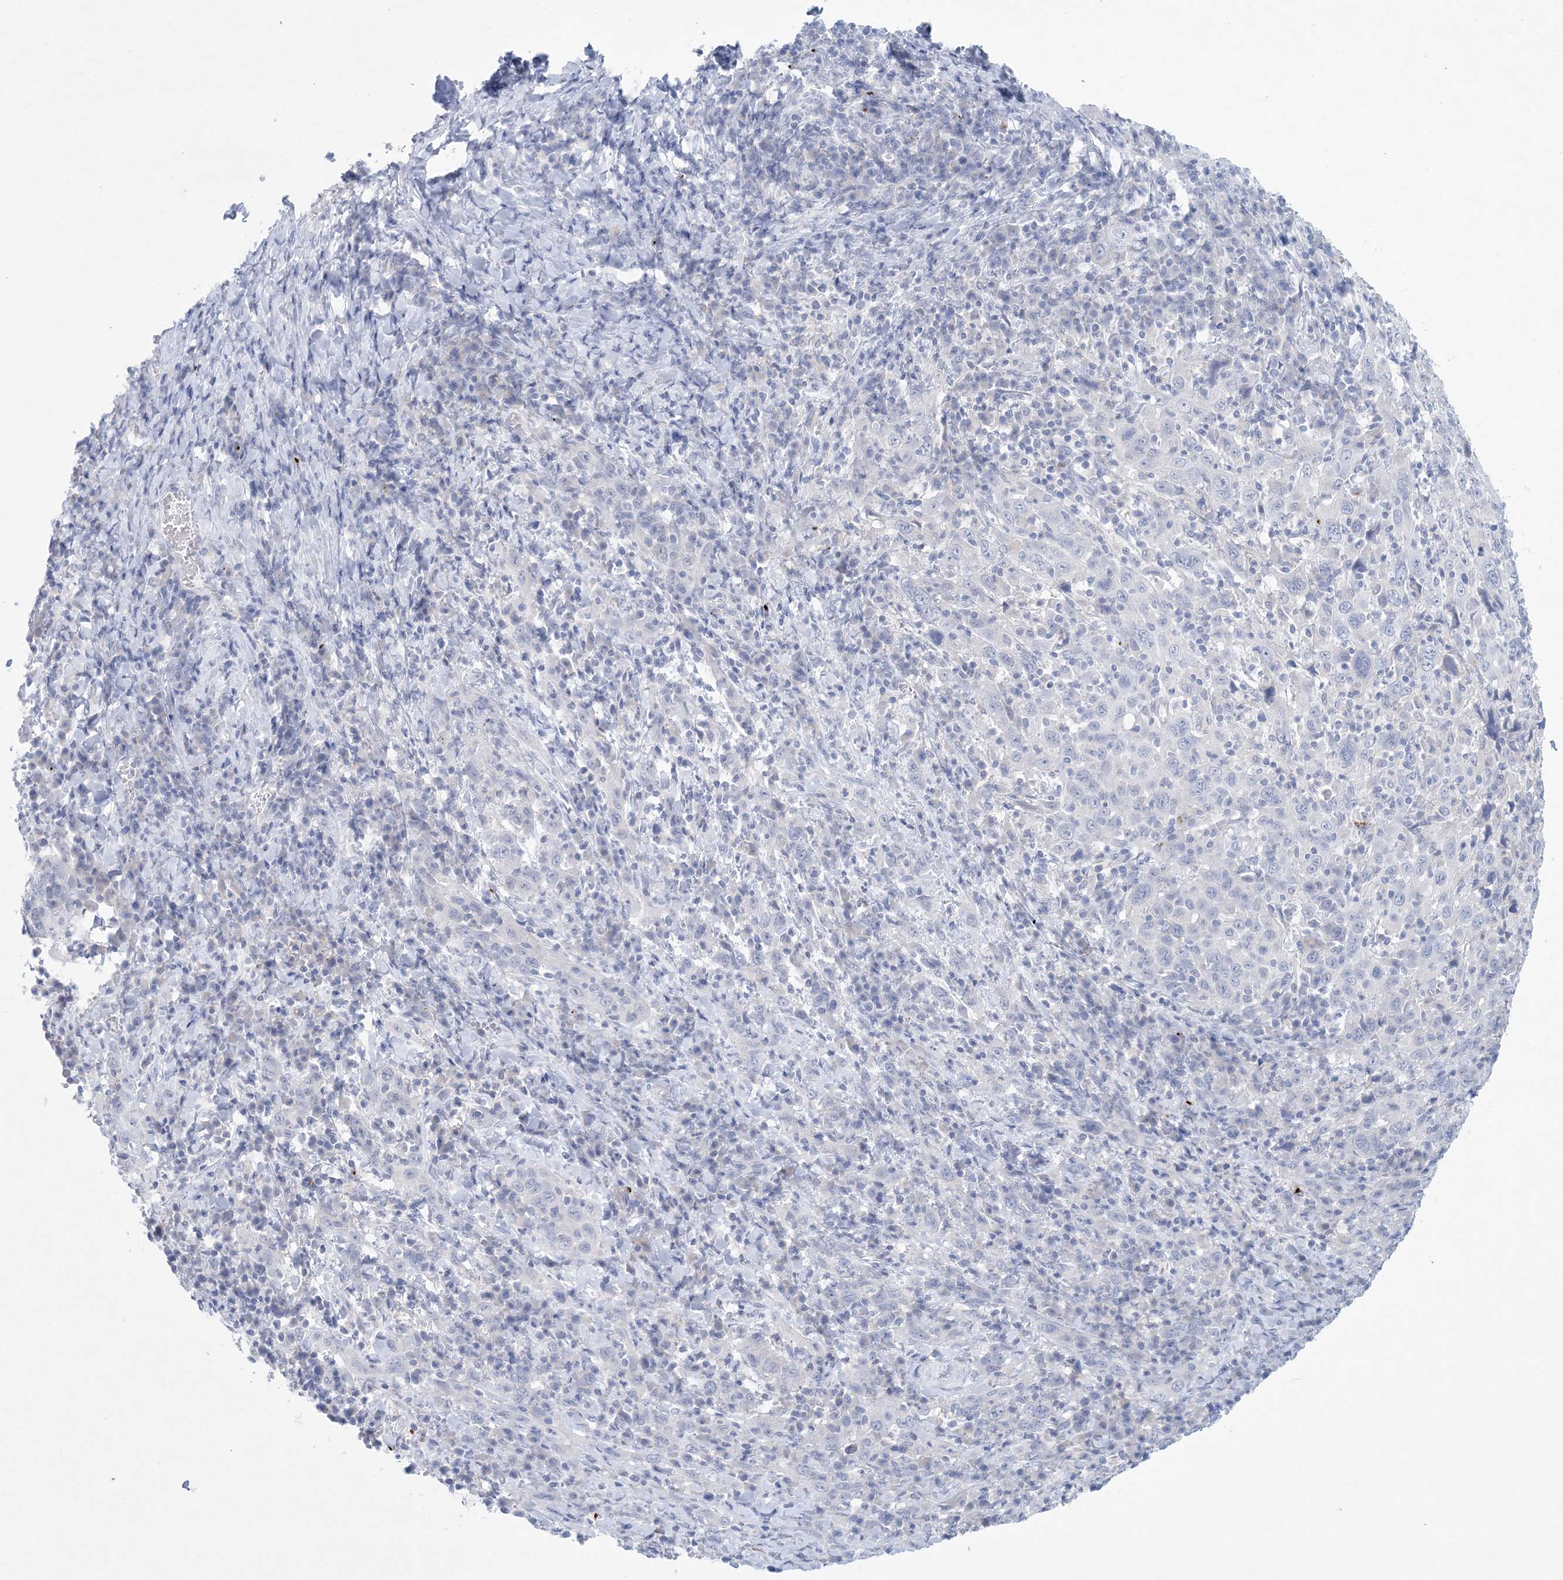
{"staining": {"intensity": "negative", "quantity": "none", "location": "none"}, "tissue": "cervical cancer", "cell_type": "Tumor cells", "image_type": "cancer", "snomed": [{"axis": "morphology", "description": "Squamous cell carcinoma, NOS"}, {"axis": "topography", "description": "Cervix"}], "caption": "Immunohistochemistry micrograph of neoplastic tissue: squamous cell carcinoma (cervical) stained with DAB (3,3'-diaminobenzidine) demonstrates no significant protein positivity in tumor cells.", "gene": "GABRG1", "patient": {"sex": "female", "age": 46}}